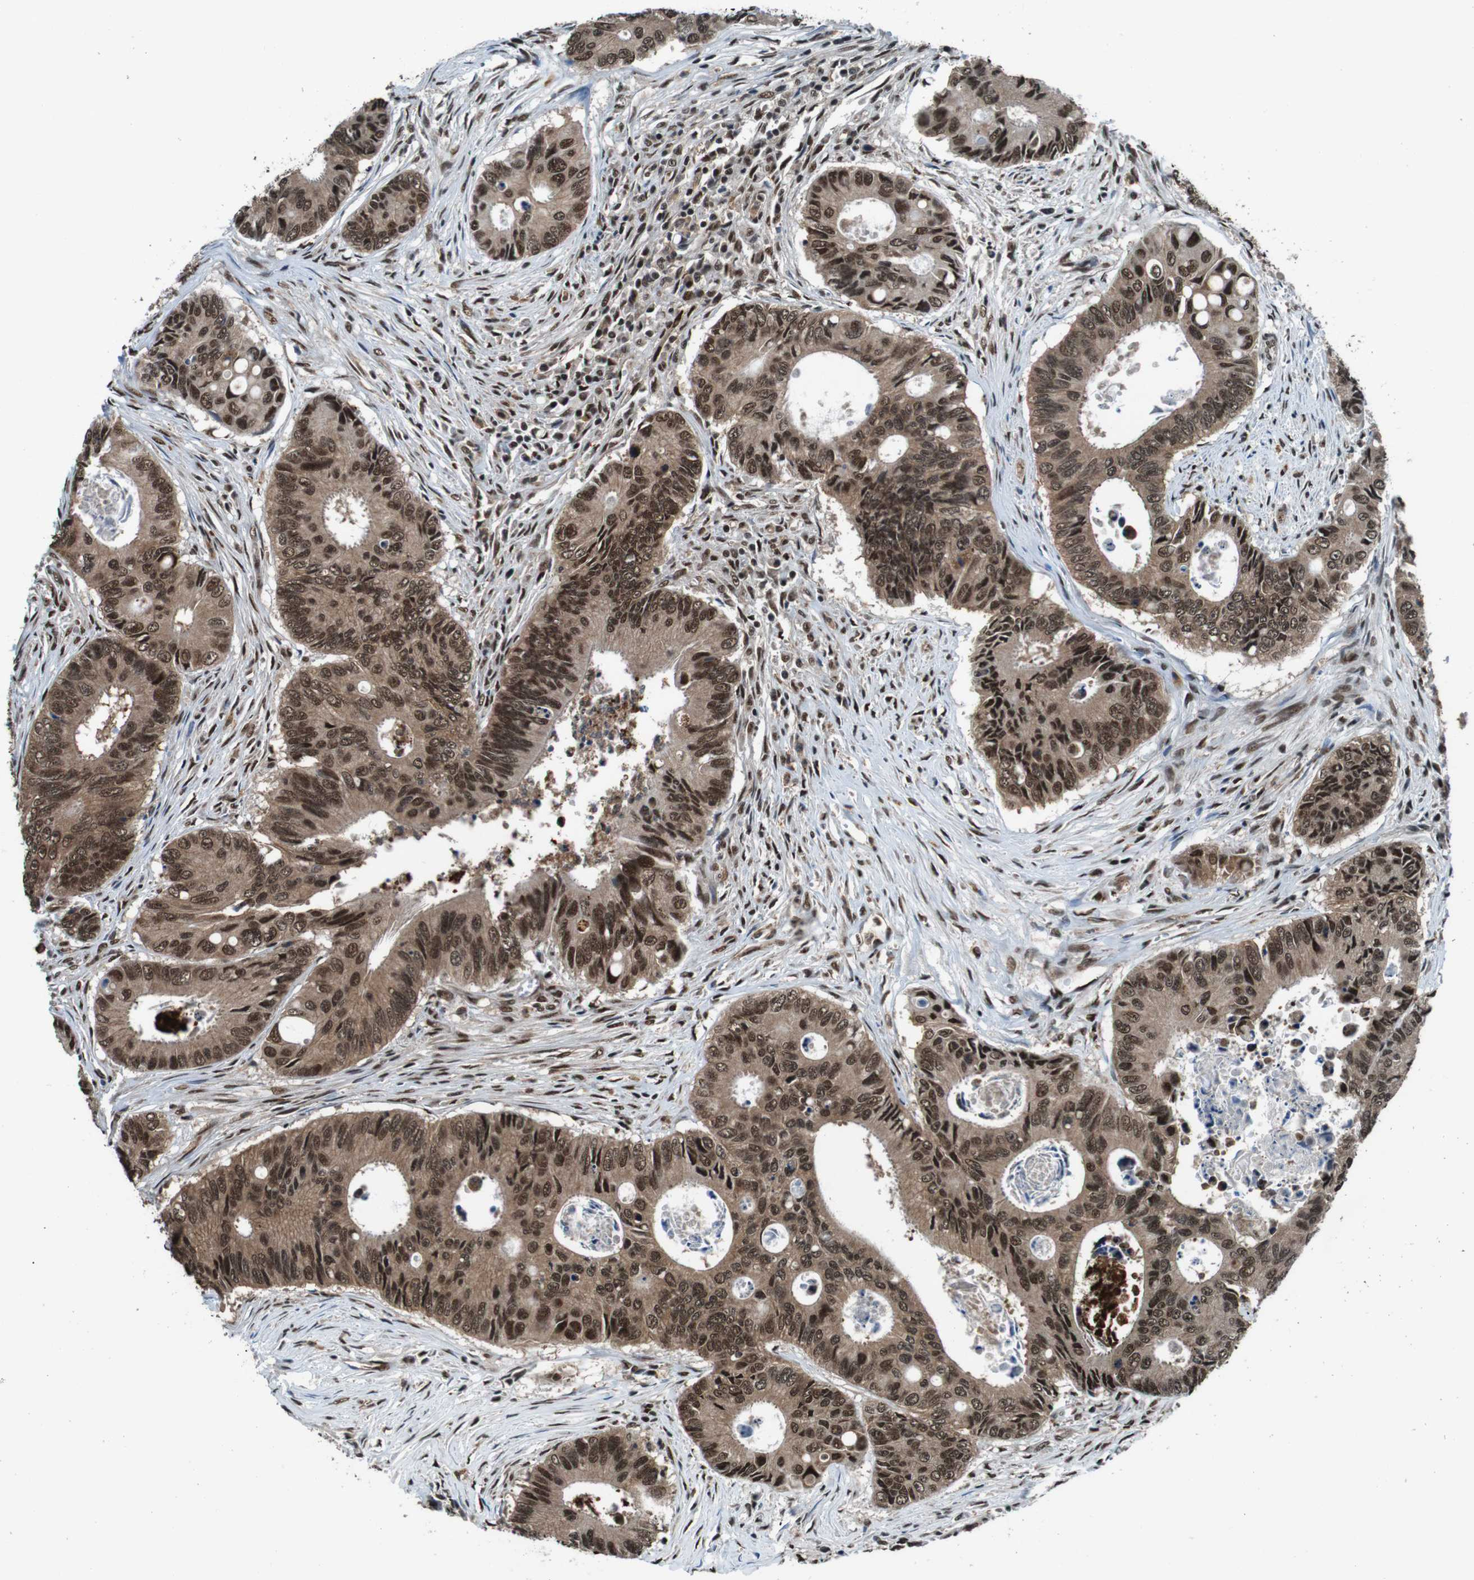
{"staining": {"intensity": "moderate", "quantity": ">75%", "location": "cytoplasmic/membranous,nuclear"}, "tissue": "colorectal cancer", "cell_type": "Tumor cells", "image_type": "cancer", "snomed": [{"axis": "morphology", "description": "Inflammation, NOS"}, {"axis": "morphology", "description": "Adenocarcinoma, NOS"}, {"axis": "topography", "description": "Colon"}], "caption": "Human colorectal cancer stained with a protein marker demonstrates moderate staining in tumor cells.", "gene": "NR4A2", "patient": {"sex": "male", "age": 72}}